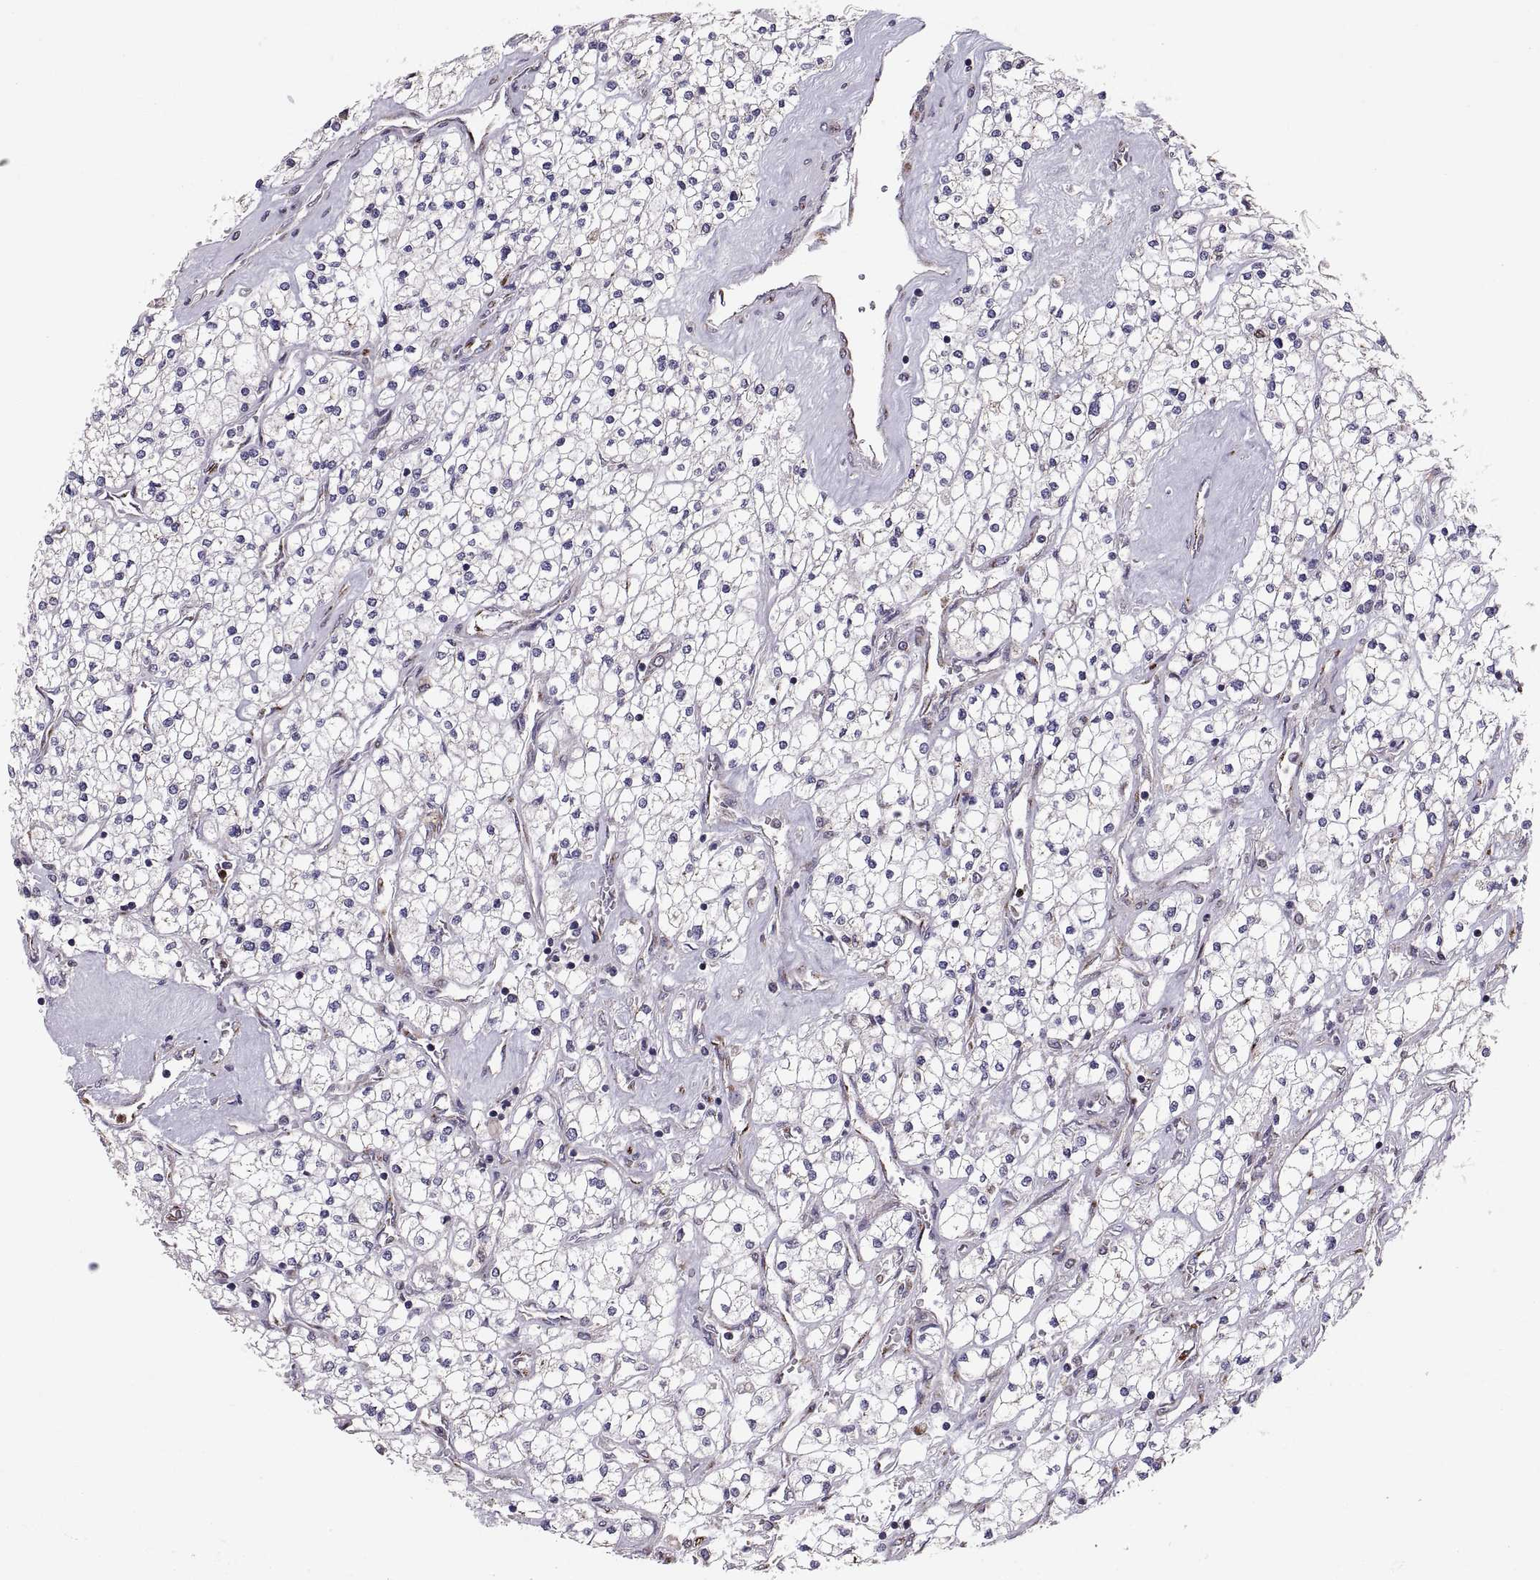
{"staining": {"intensity": "negative", "quantity": "none", "location": "none"}, "tissue": "renal cancer", "cell_type": "Tumor cells", "image_type": "cancer", "snomed": [{"axis": "morphology", "description": "Adenocarcinoma, NOS"}, {"axis": "topography", "description": "Kidney"}], "caption": "A histopathology image of human renal cancer (adenocarcinoma) is negative for staining in tumor cells.", "gene": "TESC", "patient": {"sex": "male", "age": 80}}